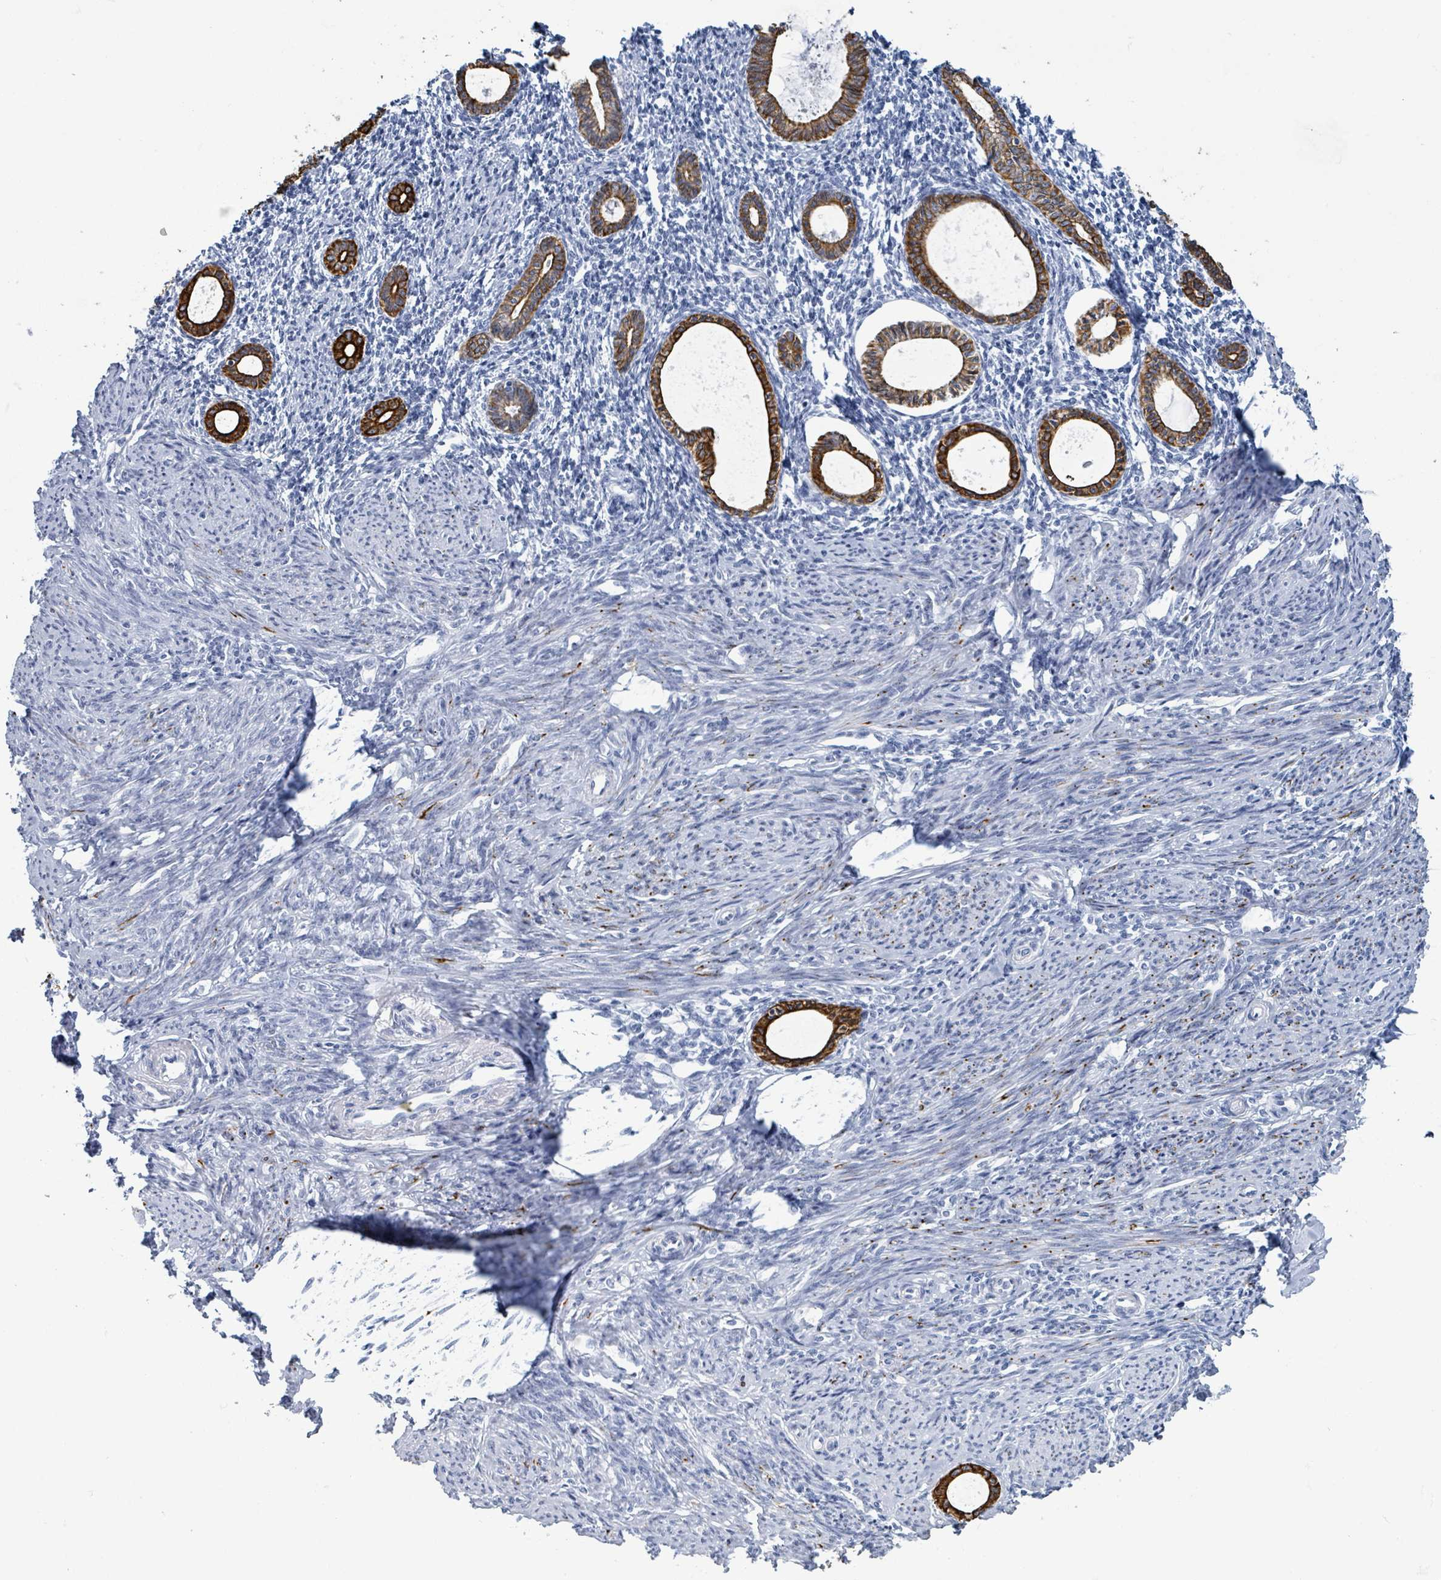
{"staining": {"intensity": "negative", "quantity": "none", "location": "none"}, "tissue": "endometrium", "cell_type": "Cells in endometrial stroma", "image_type": "normal", "snomed": [{"axis": "morphology", "description": "Normal tissue, NOS"}, {"axis": "topography", "description": "Endometrium"}], "caption": "Immunohistochemistry photomicrograph of benign endometrium stained for a protein (brown), which exhibits no expression in cells in endometrial stroma. (DAB (3,3'-diaminobenzidine) IHC, high magnification).", "gene": "KRT8", "patient": {"sex": "female", "age": 63}}